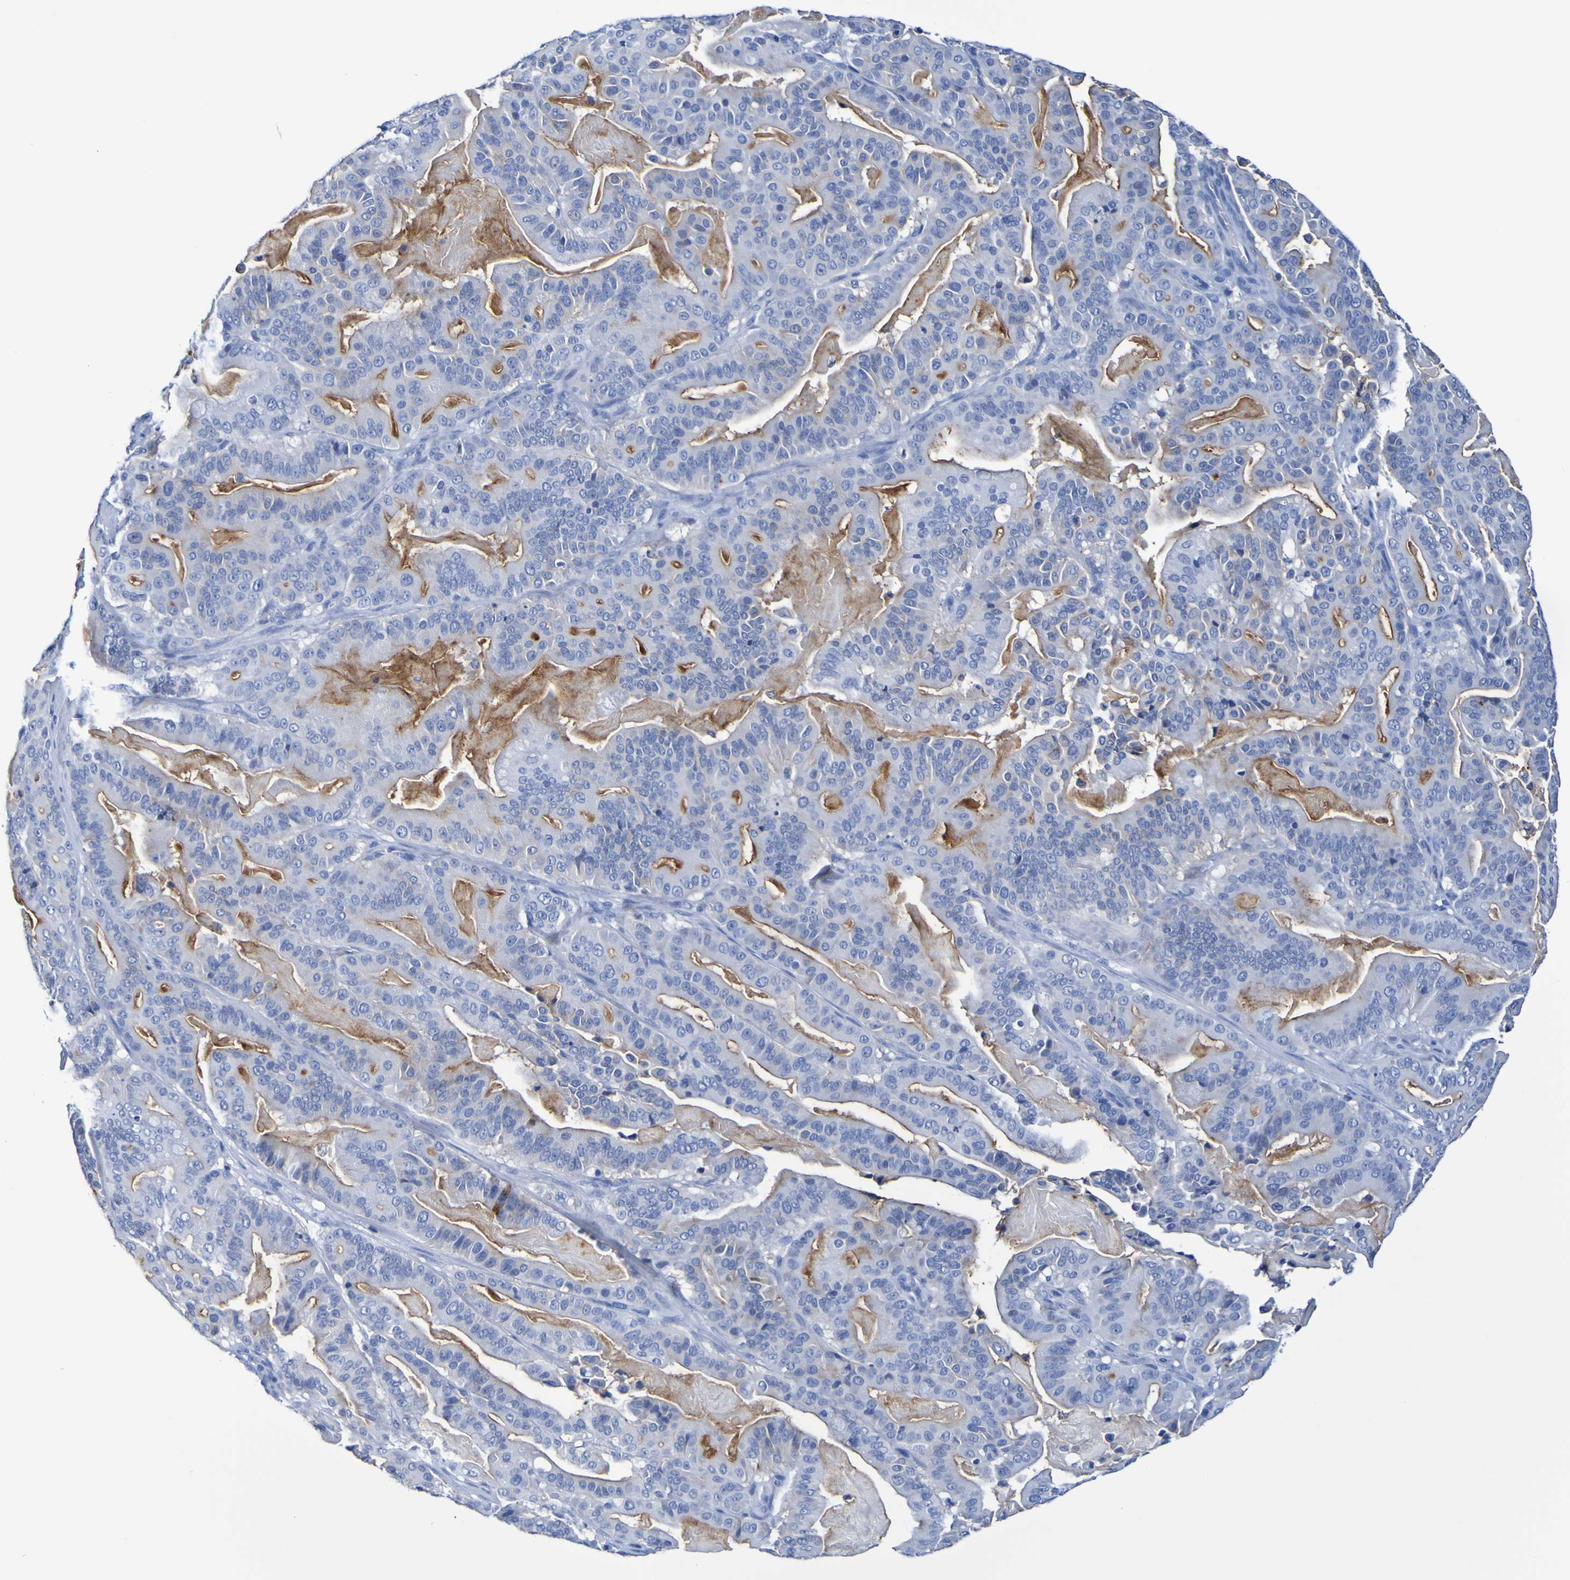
{"staining": {"intensity": "negative", "quantity": "none", "location": "none"}, "tissue": "pancreatic cancer", "cell_type": "Tumor cells", "image_type": "cancer", "snomed": [{"axis": "morphology", "description": "Adenocarcinoma, NOS"}, {"axis": "topography", "description": "Pancreas"}], "caption": "DAB (3,3'-diaminobenzidine) immunohistochemical staining of human pancreatic cancer exhibits no significant staining in tumor cells.", "gene": "DPEP1", "patient": {"sex": "male", "age": 63}}